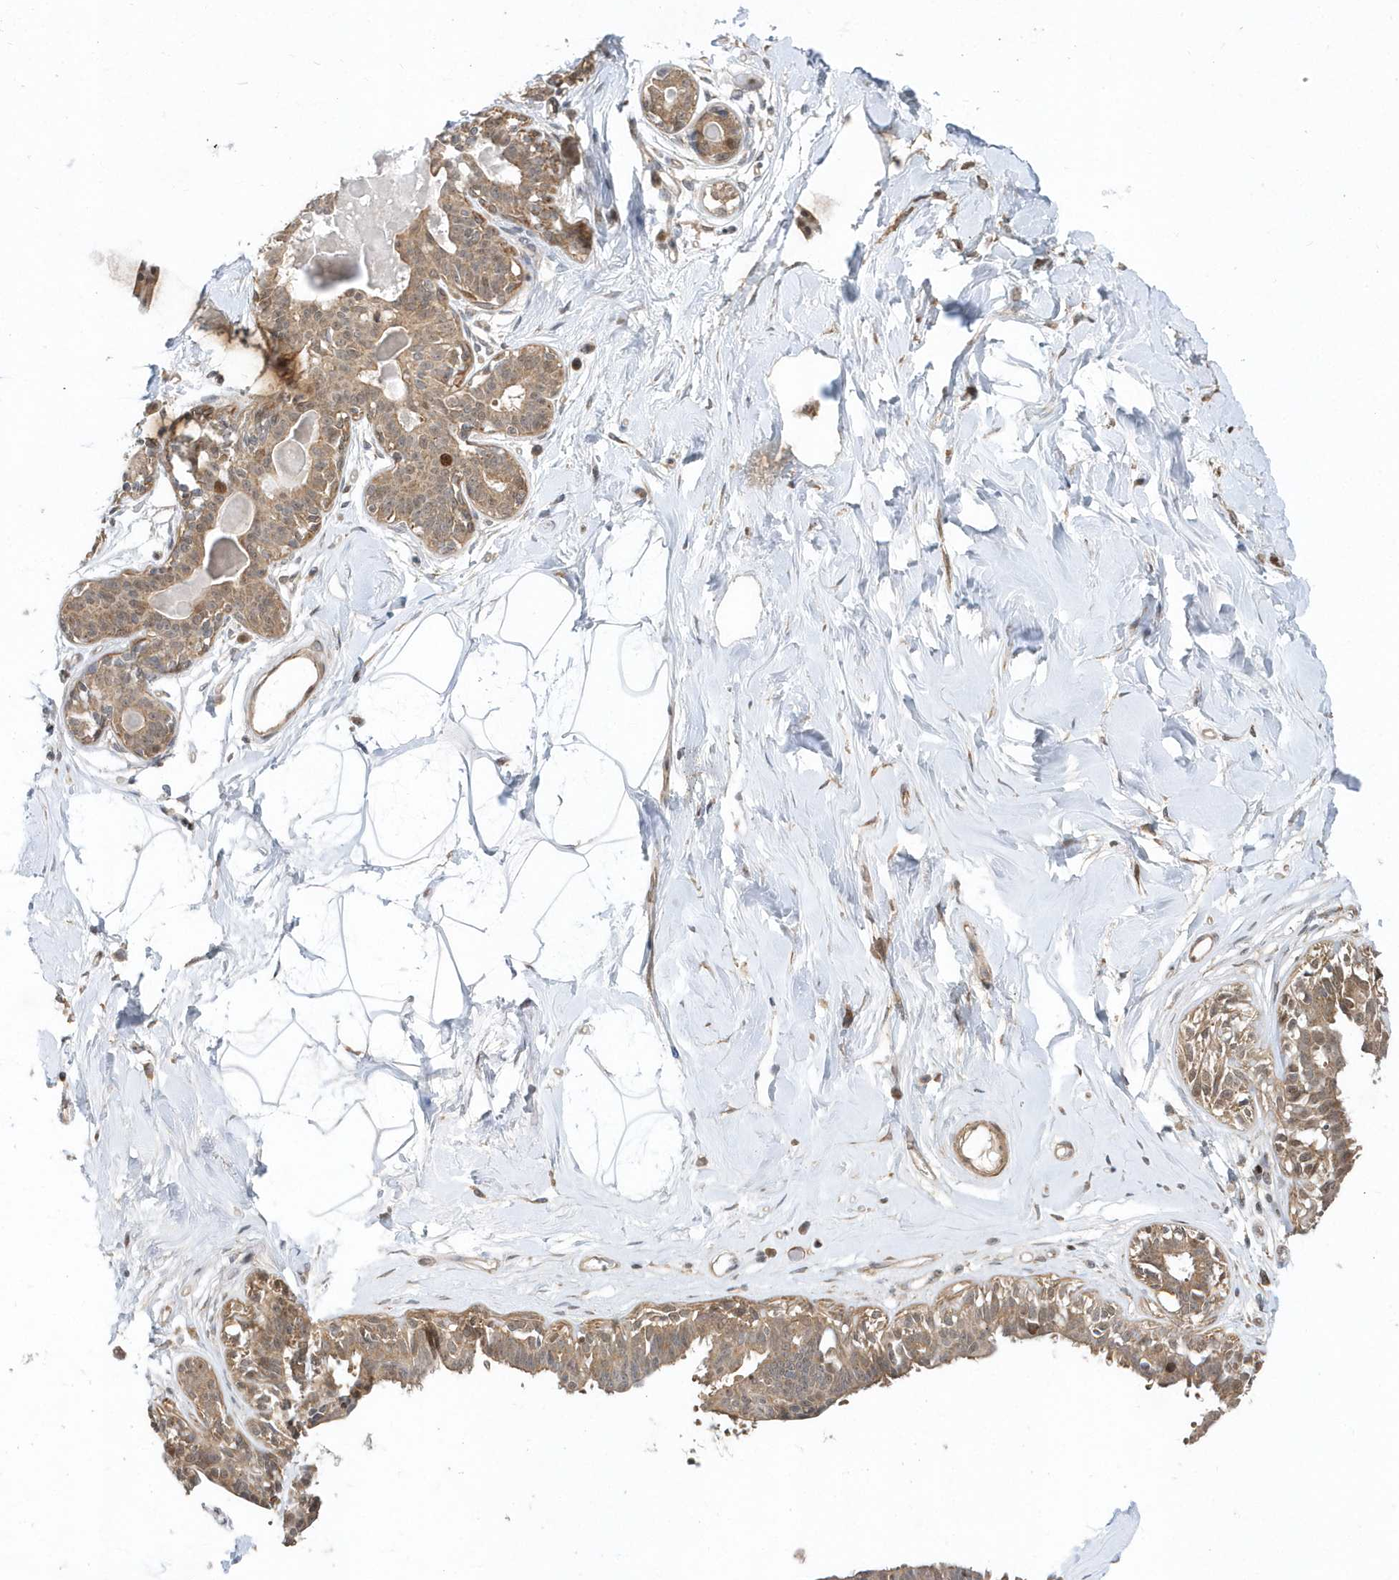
{"staining": {"intensity": "moderate", "quantity": "<25%", "location": "nuclear"}, "tissue": "breast", "cell_type": "Adipocytes", "image_type": "normal", "snomed": [{"axis": "morphology", "description": "Normal tissue, NOS"}, {"axis": "topography", "description": "Breast"}], "caption": "The histopathology image demonstrates staining of unremarkable breast, revealing moderate nuclear protein positivity (brown color) within adipocytes. (IHC, brightfield microscopy, high magnification).", "gene": "MXI1", "patient": {"sex": "female", "age": 45}}